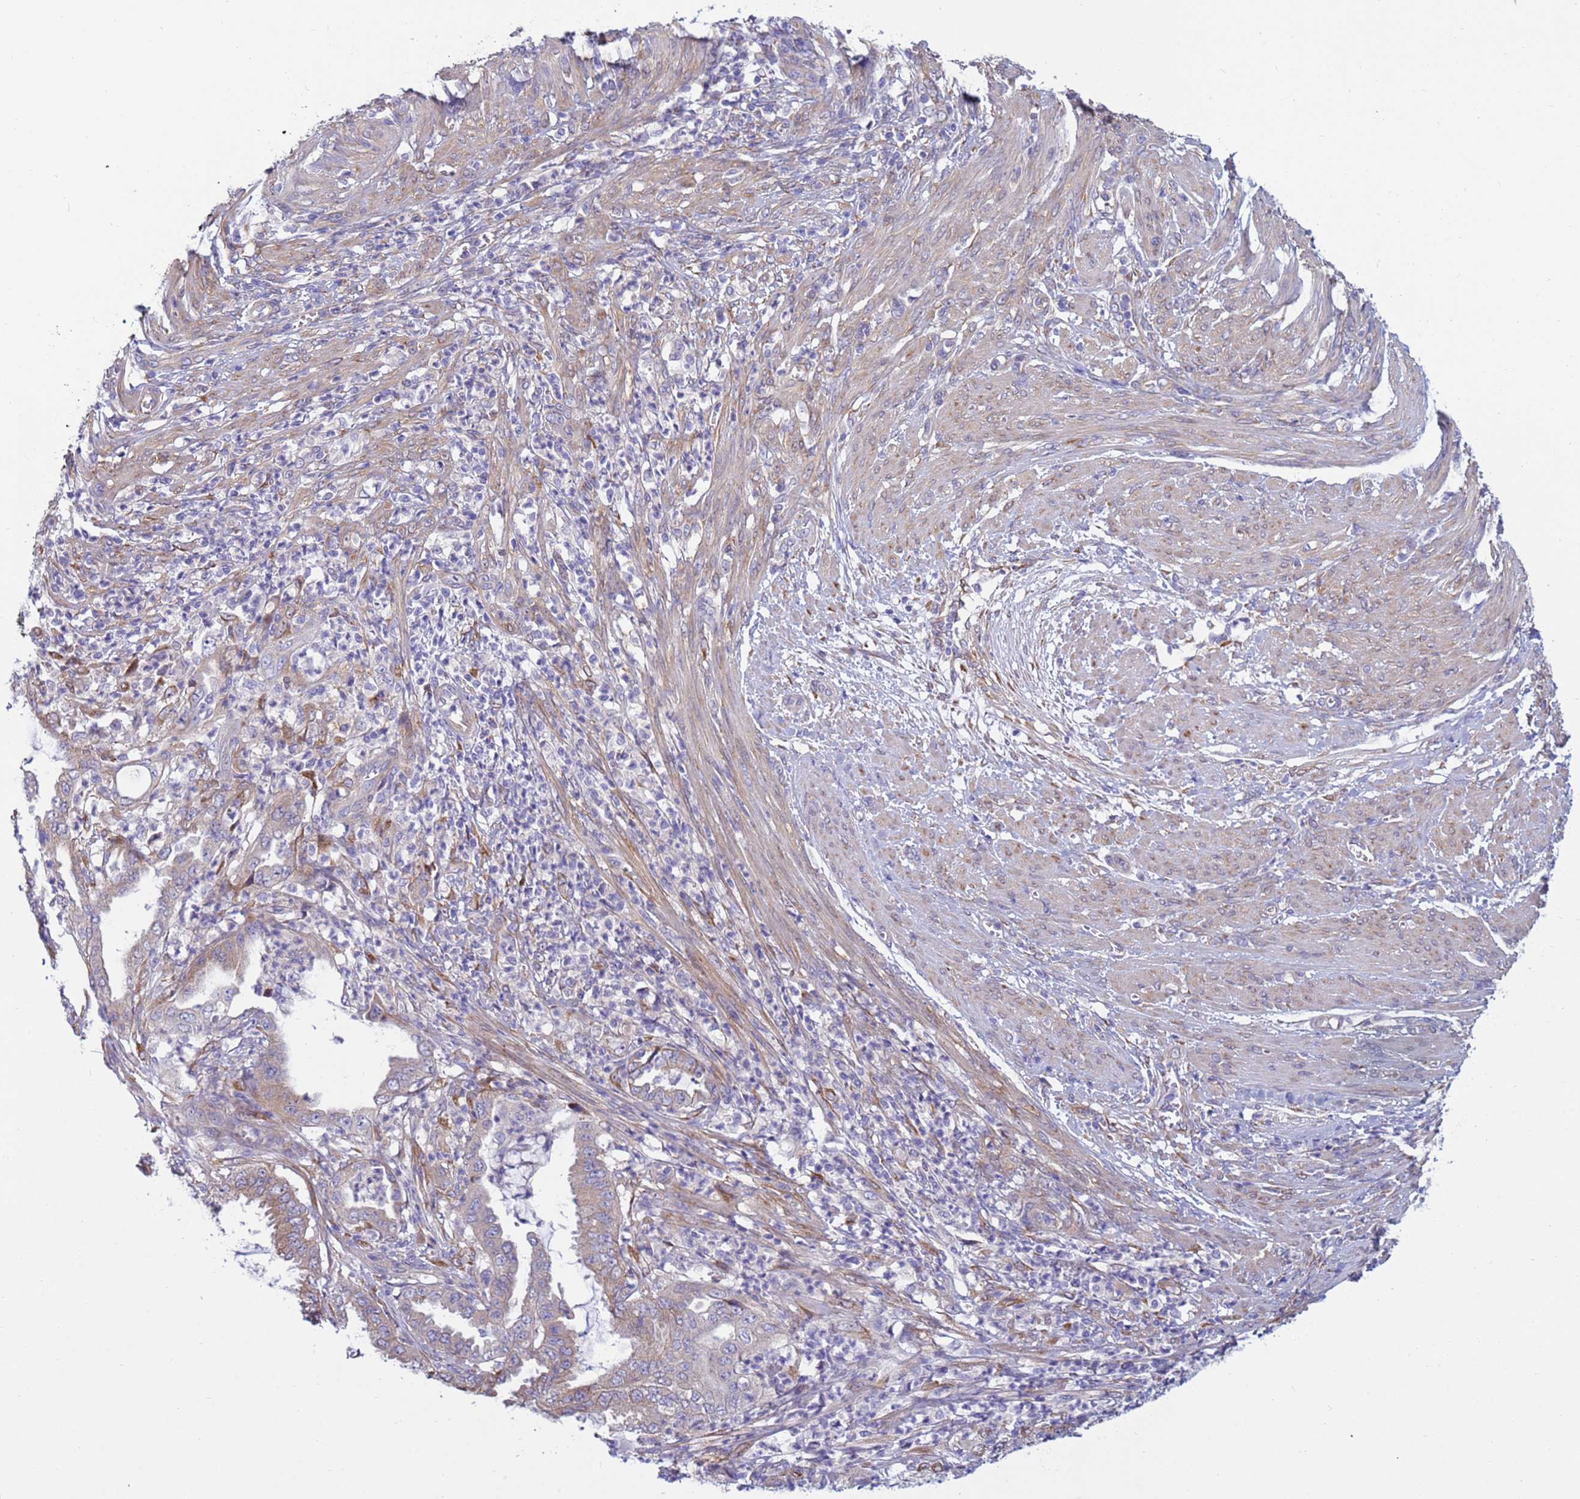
{"staining": {"intensity": "weak", "quantity": "25%-75%", "location": "cytoplasmic/membranous"}, "tissue": "endometrial cancer", "cell_type": "Tumor cells", "image_type": "cancer", "snomed": [{"axis": "morphology", "description": "Adenocarcinoma, NOS"}, {"axis": "topography", "description": "Endometrium"}], "caption": "A low amount of weak cytoplasmic/membranous staining is appreciated in approximately 25%-75% of tumor cells in endometrial cancer tissue.", "gene": "TRPC6", "patient": {"sex": "female", "age": 51}}